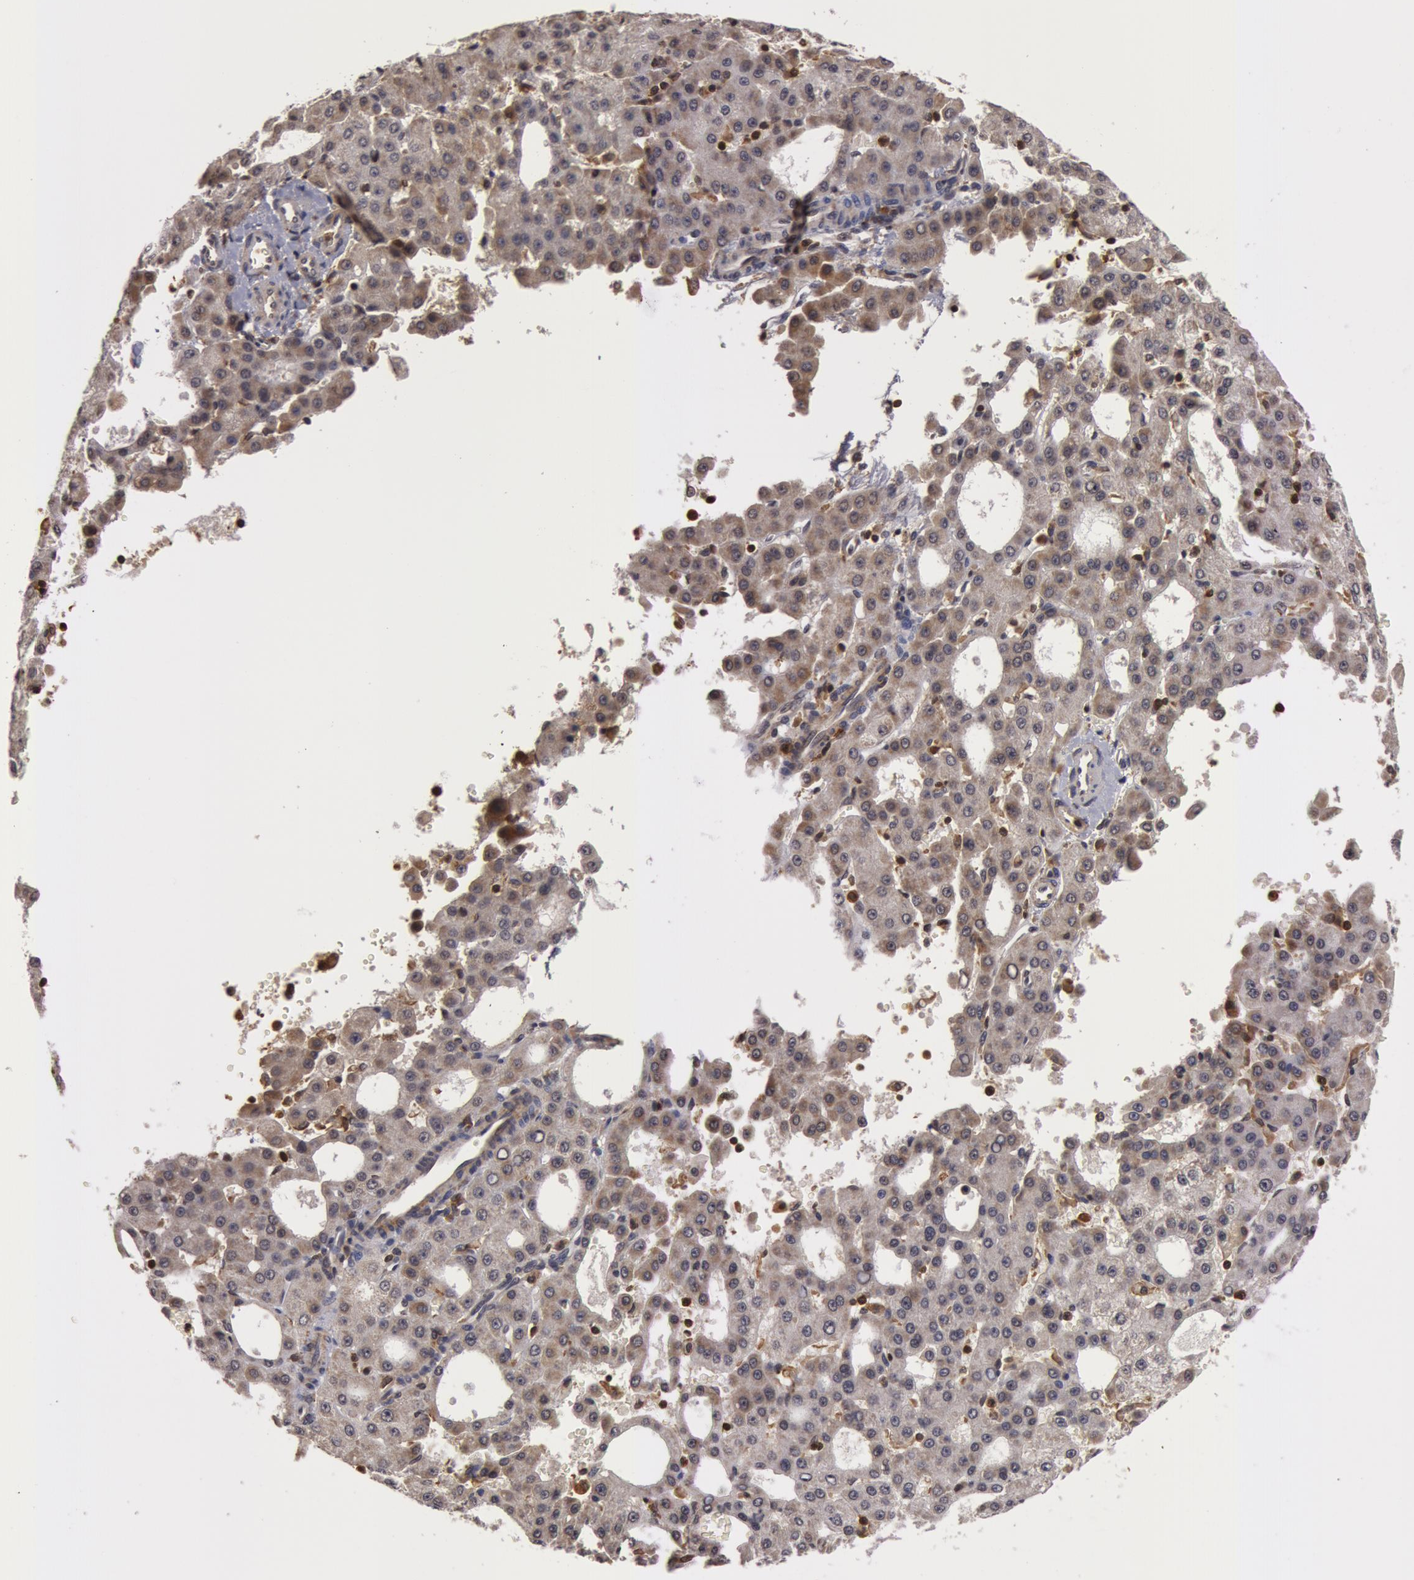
{"staining": {"intensity": "negative", "quantity": "none", "location": "none"}, "tissue": "liver cancer", "cell_type": "Tumor cells", "image_type": "cancer", "snomed": [{"axis": "morphology", "description": "Carcinoma, Hepatocellular, NOS"}, {"axis": "topography", "description": "Liver"}], "caption": "The image displays no significant positivity in tumor cells of liver hepatocellular carcinoma. The staining was performed using DAB to visualize the protein expression in brown, while the nuclei were stained in blue with hematoxylin (Magnification: 20x).", "gene": "ZNF350", "patient": {"sex": "male", "age": 47}}